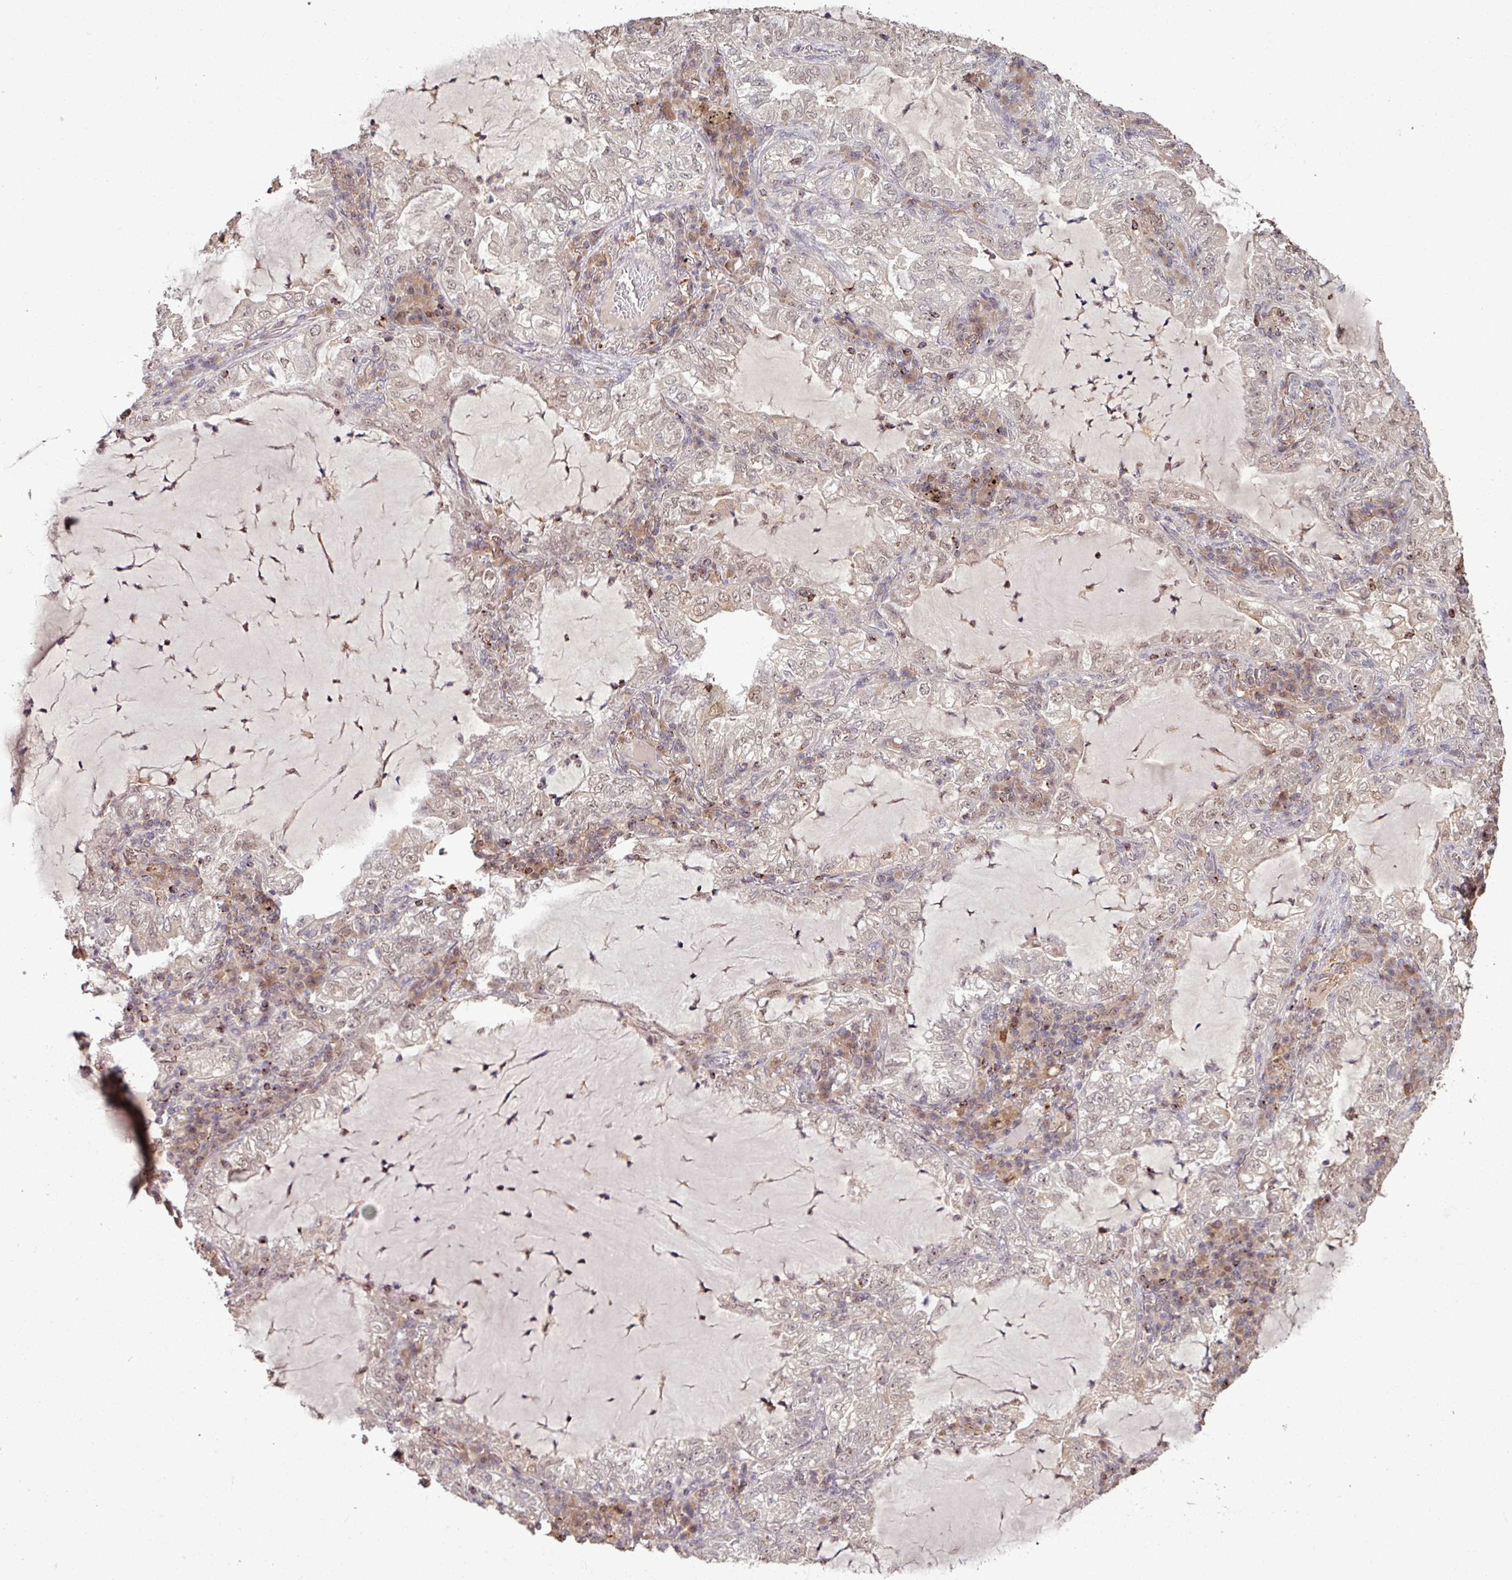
{"staining": {"intensity": "weak", "quantity": "25%-75%", "location": "nuclear"}, "tissue": "lung cancer", "cell_type": "Tumor cells", "image_type": "cancer", "snomed": [{"axis": "morphology", "description": "Adenocarcinoma, NOS"}, {"axis": "topography", "description": "Lung"}], "caption": "Immunohistochemical staining of human lung cancer (adenocarcinoma) shows low levels of weak nuclear protein staining in about 25%-75% of tumor cells.", "gene": "OR6B1", "patient": {"sex": "female", "age": 73}}